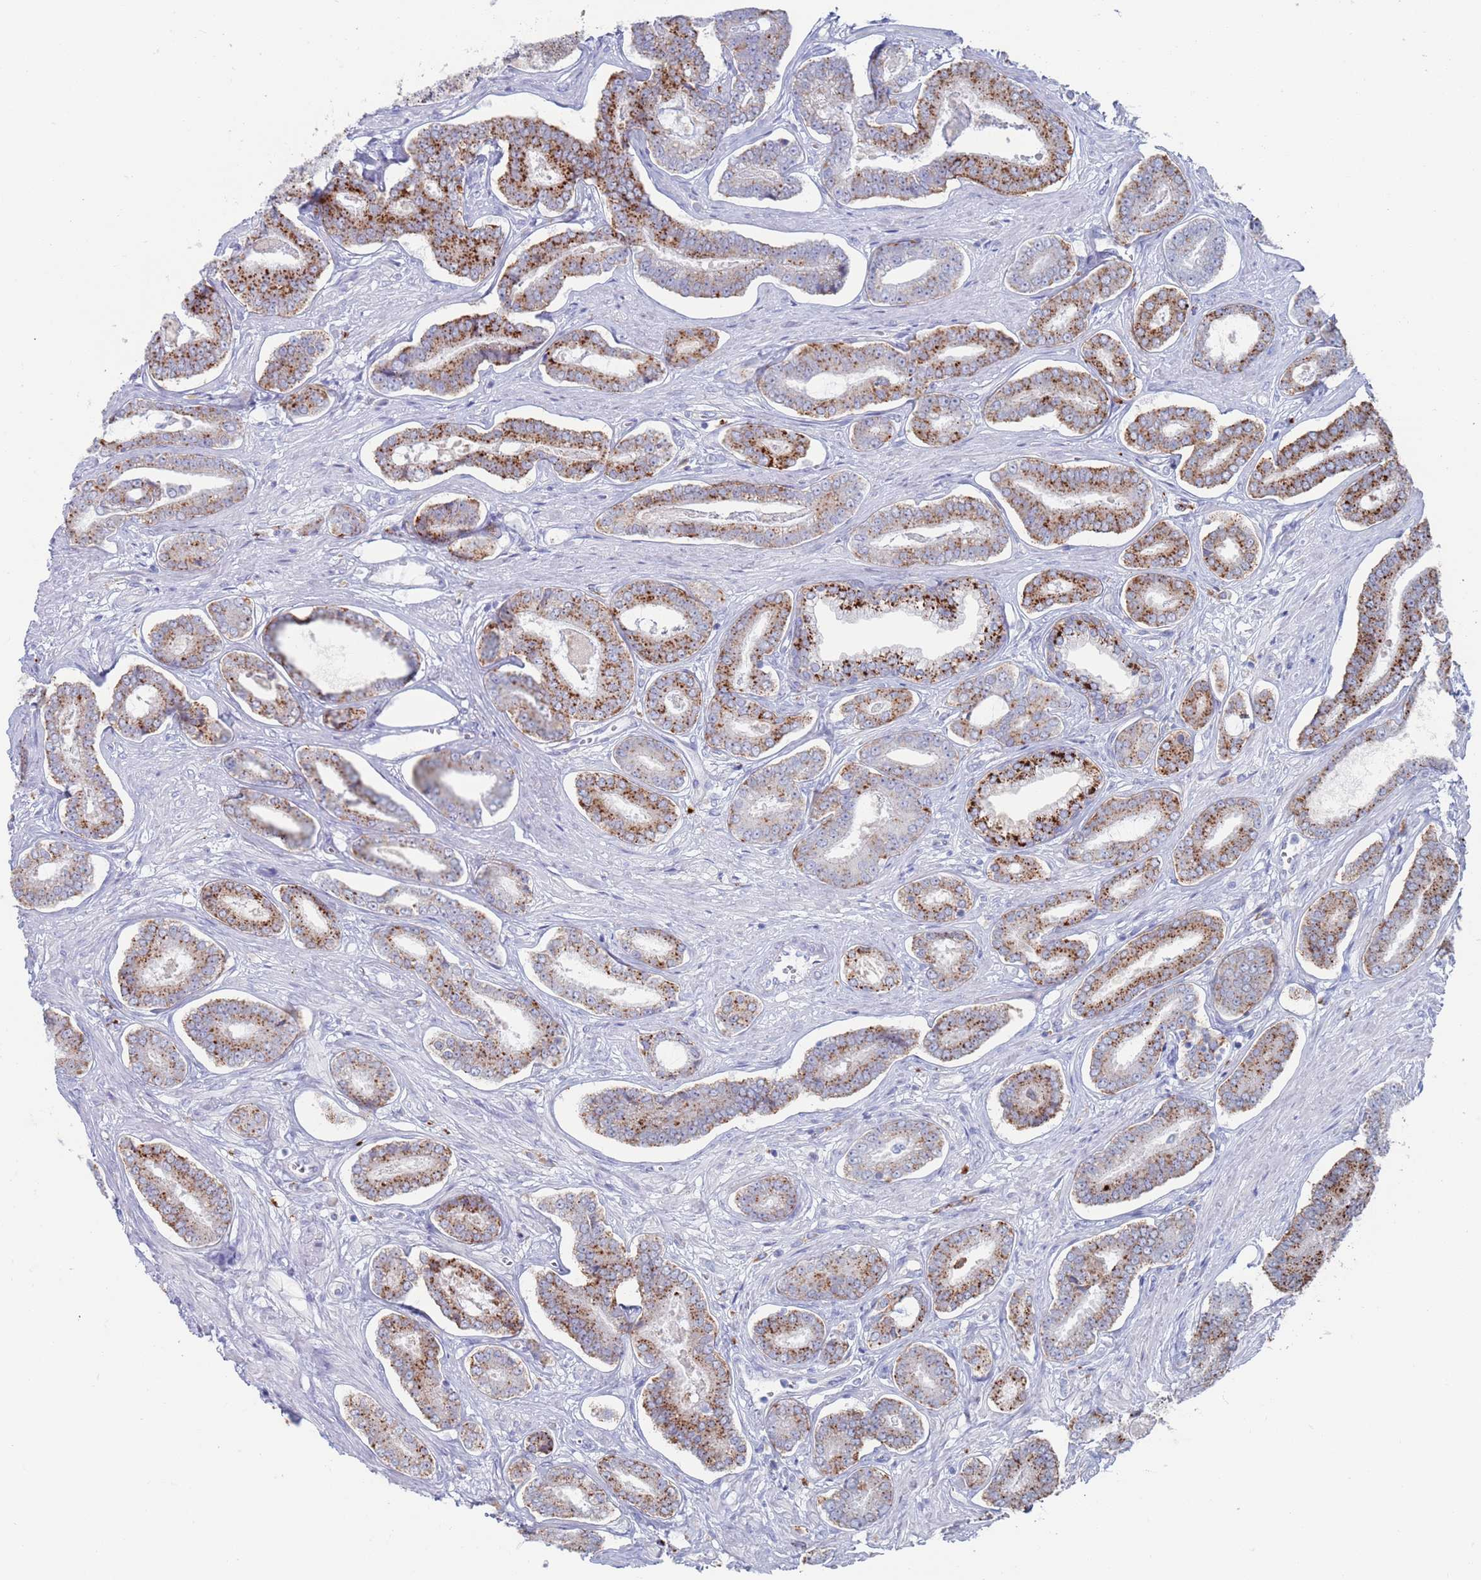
{"staining": {"intensity": "strong", "quantity": "25%-75%", "location": "cytoplasmic/membranous"}, "tissue": "prostate cancer", "cell_type": "Tumor cells", "image_type": "cancer", "snomed": [{"axis": "morphology", "description": "Adenocarcinoma, NOS"}, {"axis": "topography", "description": "Prostate and seminal vesicle, NOS"}], "caption": "This micrograph reveals prostate adenocarcinoma stained with IHC to label a protein in brown. The cytoplasmic/membranous of tumor cells show strong positivity for the protein. Nuclei are counter-stained blue.", "gene": "FUCA1", "patient": {"sex": "male", "age": 76}}